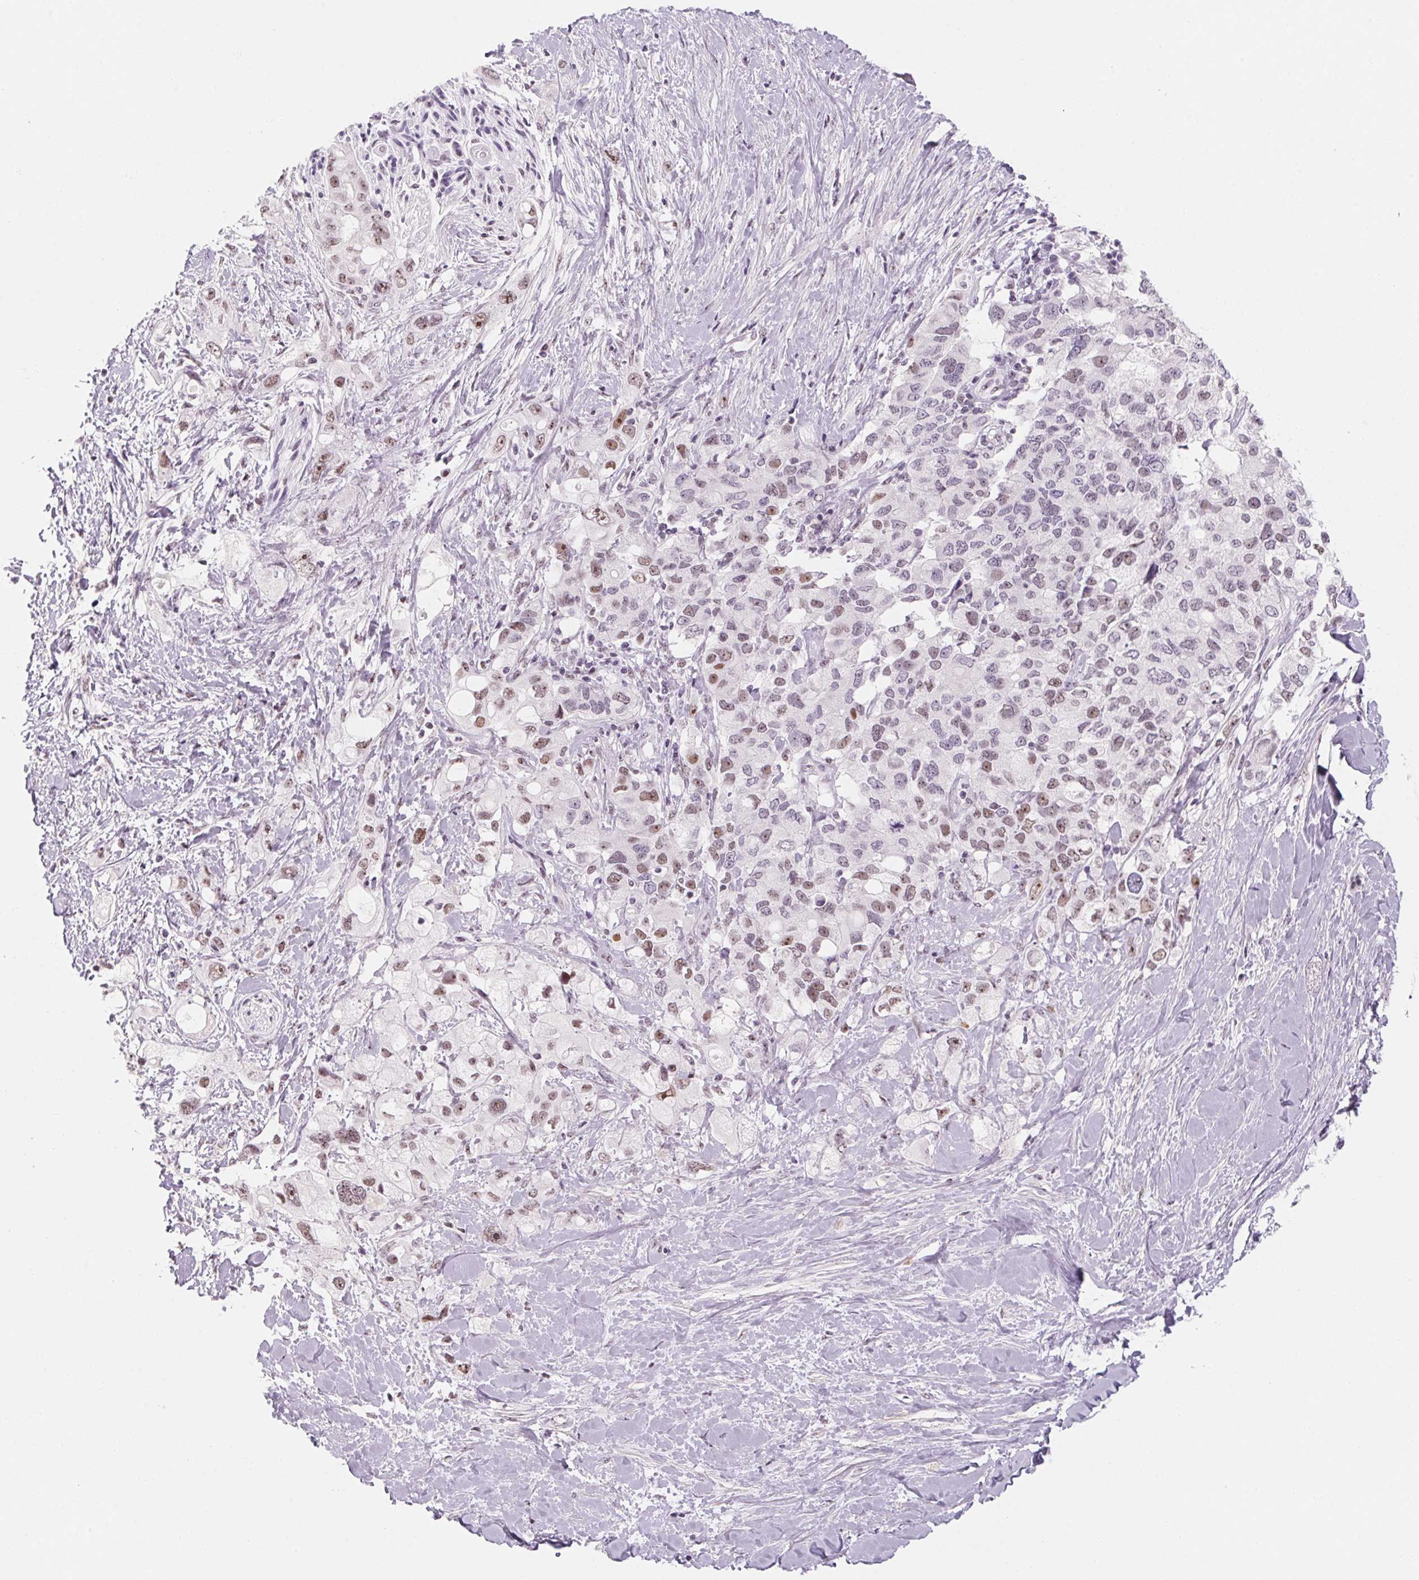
{"staining": {"intensity": "weak", "quantity": "25%-75%", "location": "nuclear"}, "tissue": "pancreatic cancer", "cell_type": "Tumor cells", "image_type": "cancer", "snomed": [{"axis": "morphology", "description": "Adenocarcinoma, NOS"}, {"axis": "topography", "description": "Pancreas"}], "caption": "A photomicrograph of human pancreatic cancer stained for a protein reveals weak nuclear brown staining in tumor cells.", "gene": "ZIC4", "patient": {"sex": "female", "age": 56}}